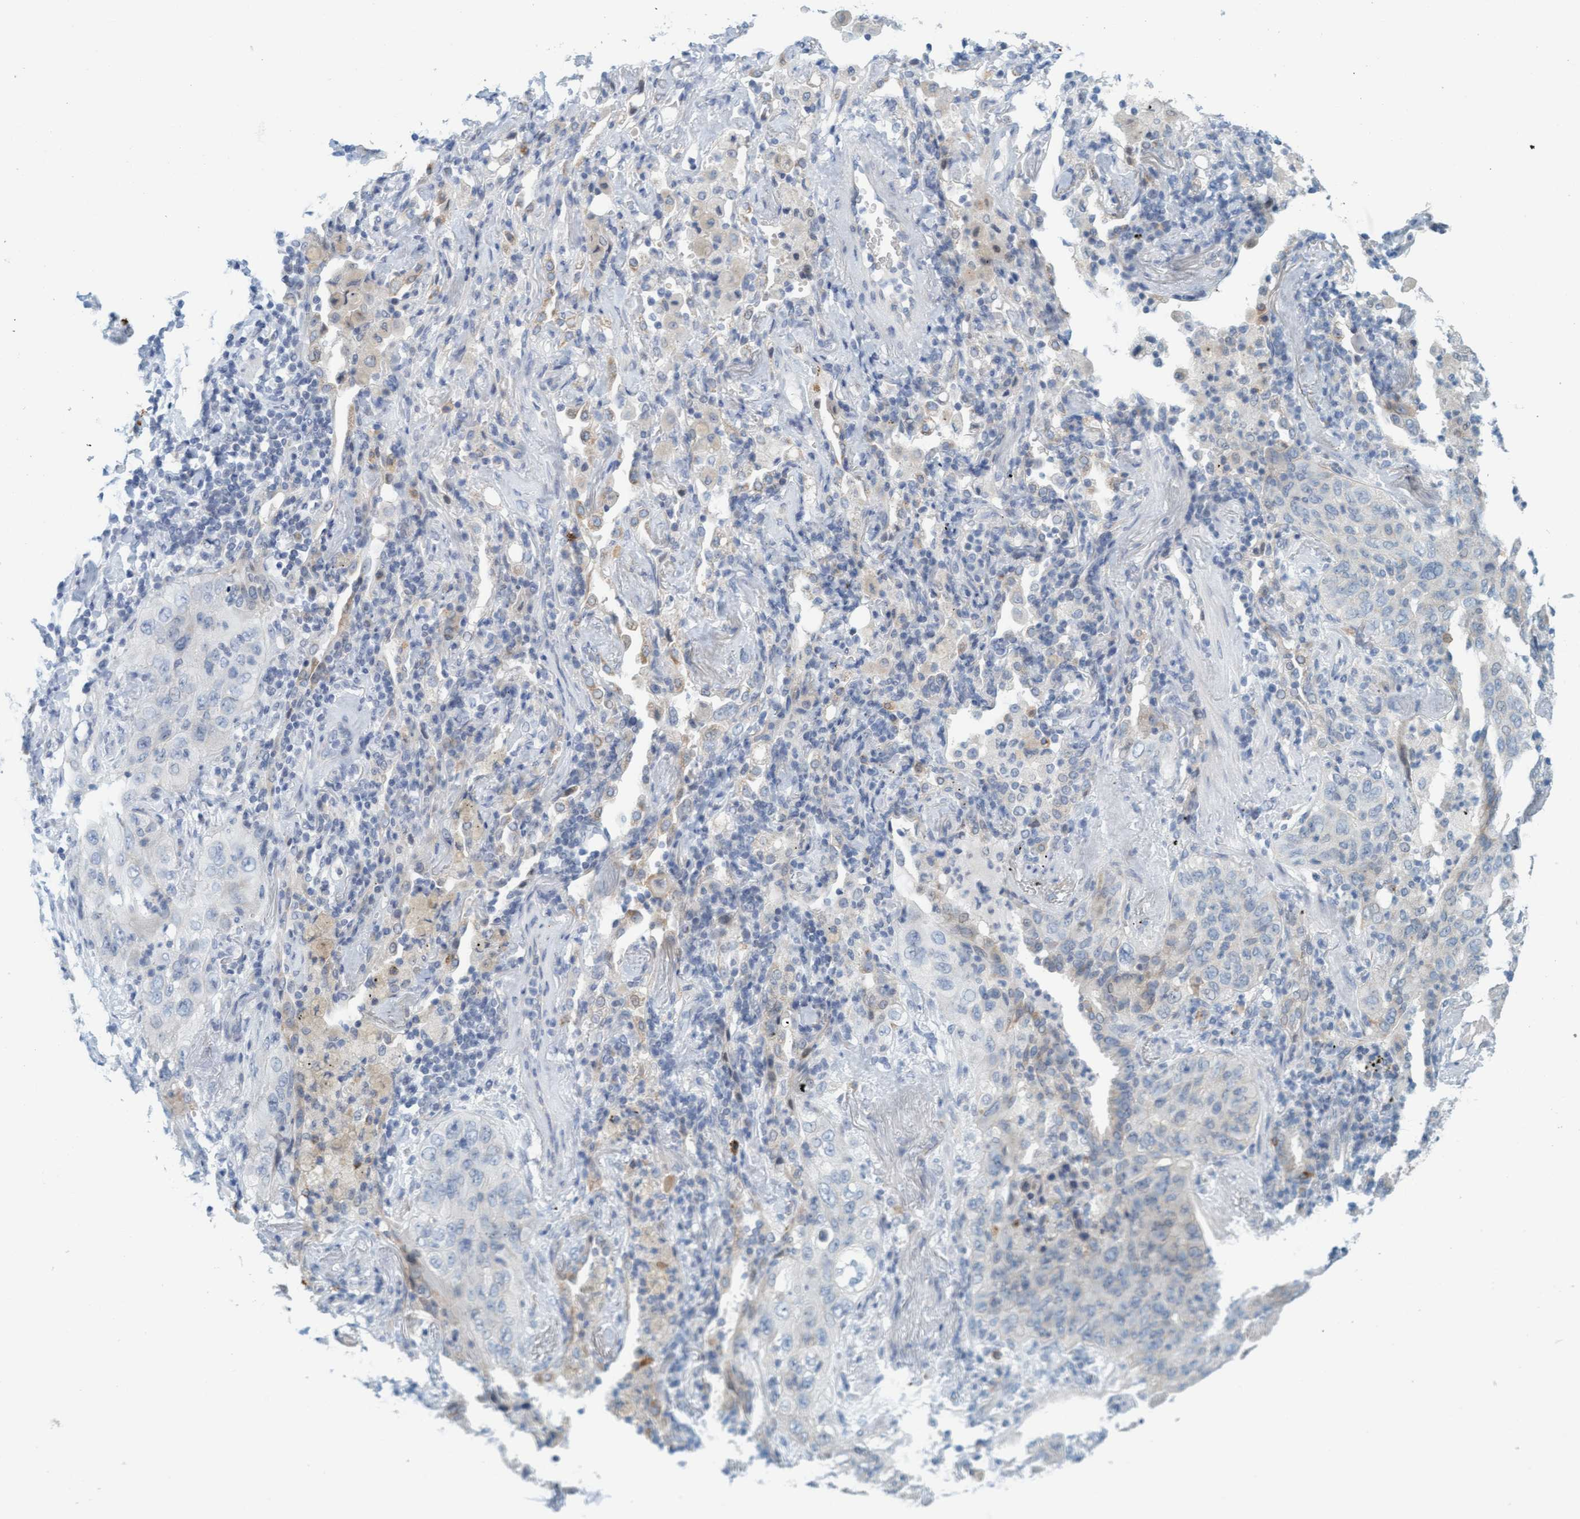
{"staining": {"intensity": "negative", "quantity": "none", "location": "none"}, "tissue": "lung cancer", "cell_type": "Tumor cells", "image_type": "cancer", "snomed": [{"axis": "morphology", "description": "Squamous cell carcinoma, NOS"}, {"axis": "topography", "description": "Lung"}], "caption": "The immunohistochemistry micrograph has no significant positivity in tumor cells of lung squamous cell carcinoma tissue.", "gene": "CPA3", "patient": {"sex": "female", "age": 67}}